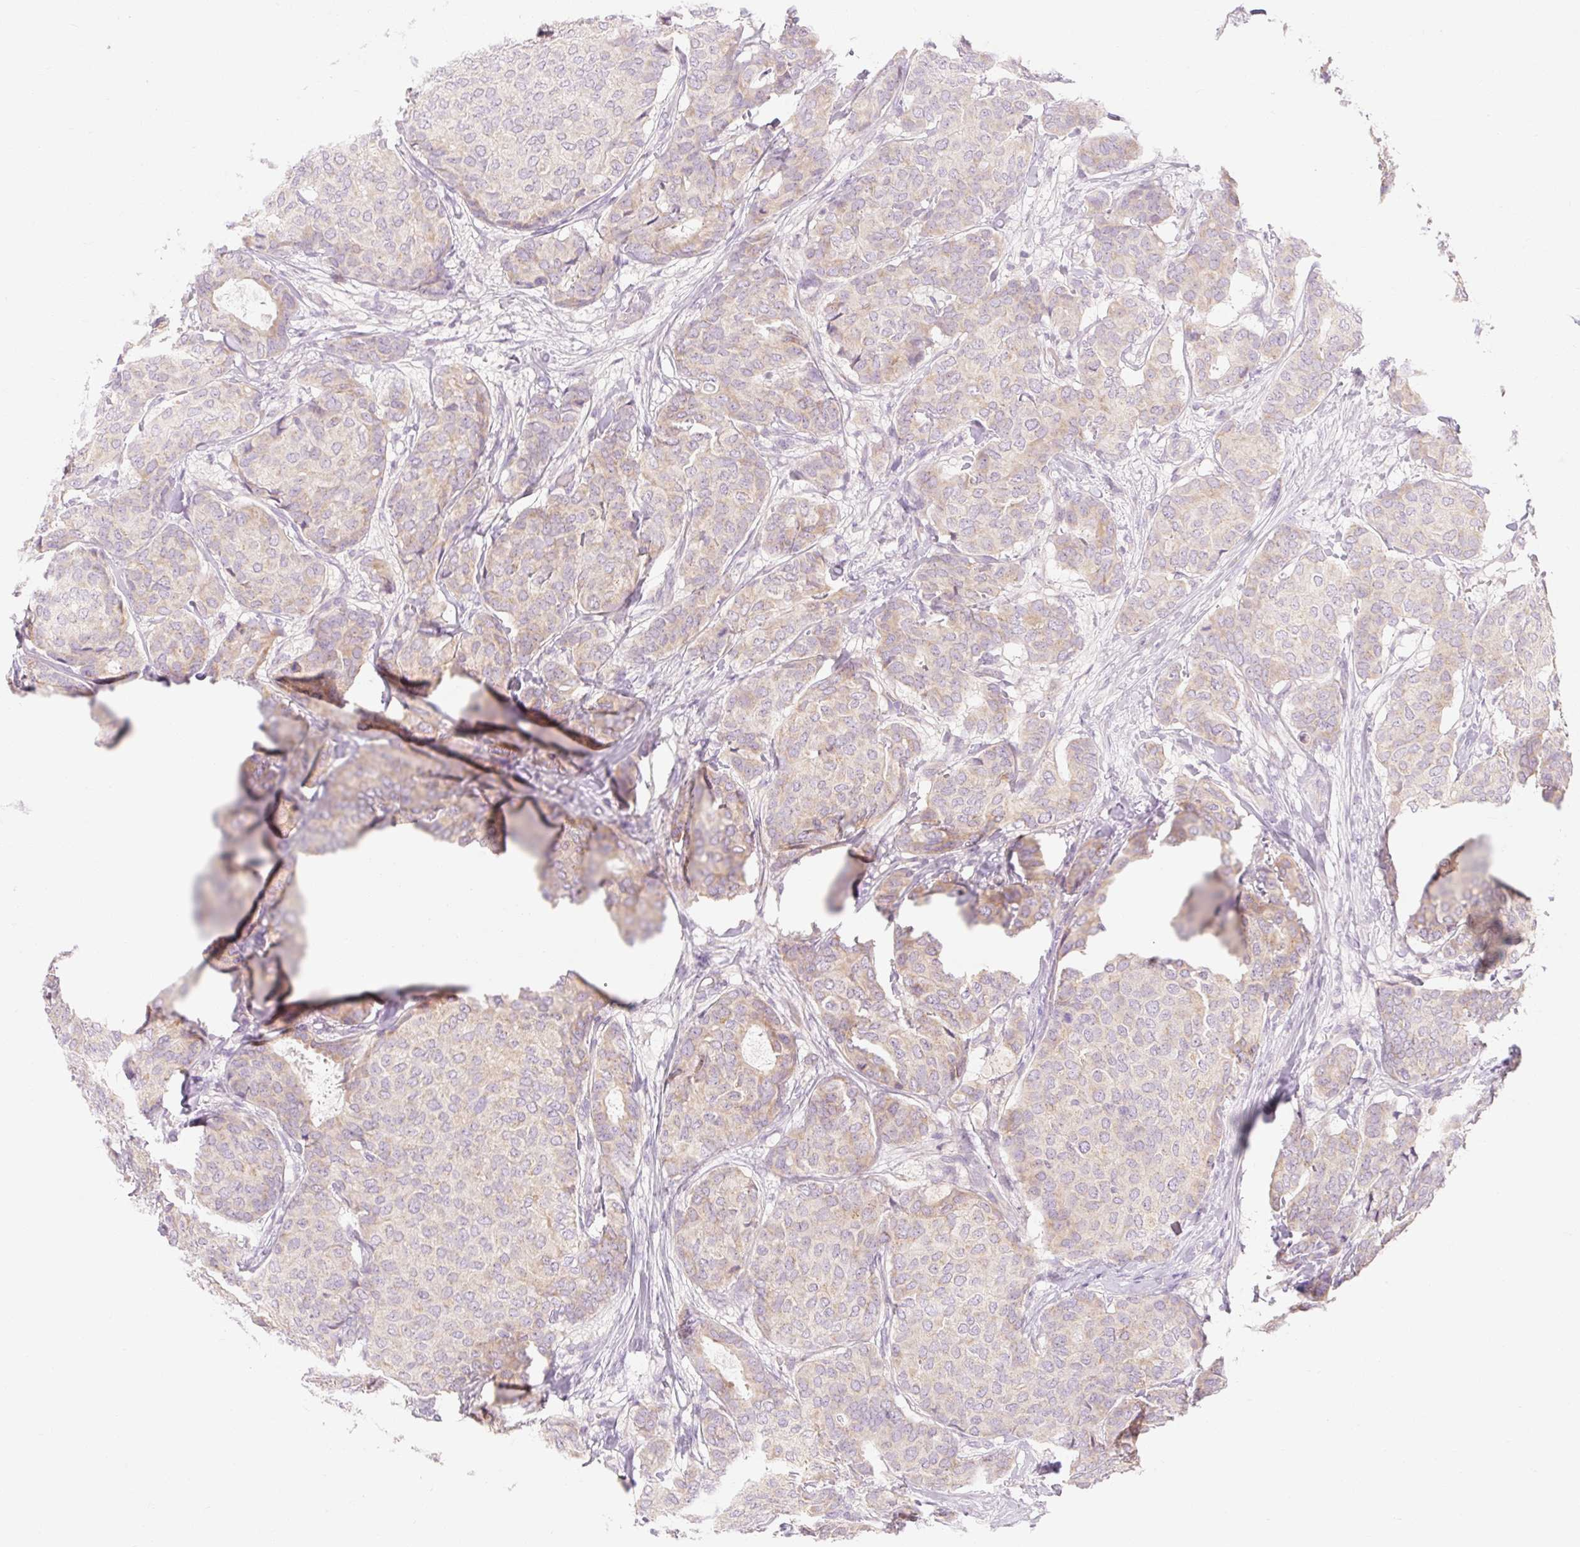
{"staining": {"intensity": "weak", "quantity": ">75%", "location": "cytoplasmic/membranous"}, "tissue": "breast cancer", "cell_type": "Tumor cells", "image_type": "cancer", "snomed": [{"axis": "morphology", "description": "Duct carcinoma"}, {"axis": "topography", "description": "Breast"}], "caption": "Breast cancer (infiltrating ductal carcinoma) was stained to show a protein in brown. There is low levels of weak cytoplasmic/membranous positivity in approximately >75% of tumor cells. The staining was performed using DAB (3,3'-diaminobenzidine), with brown indicating positive protein expression. Nuclei are stained blue with hematoxylin.", "gene": "MYO1D", "patient": {"sex": "female", "age": 75}}